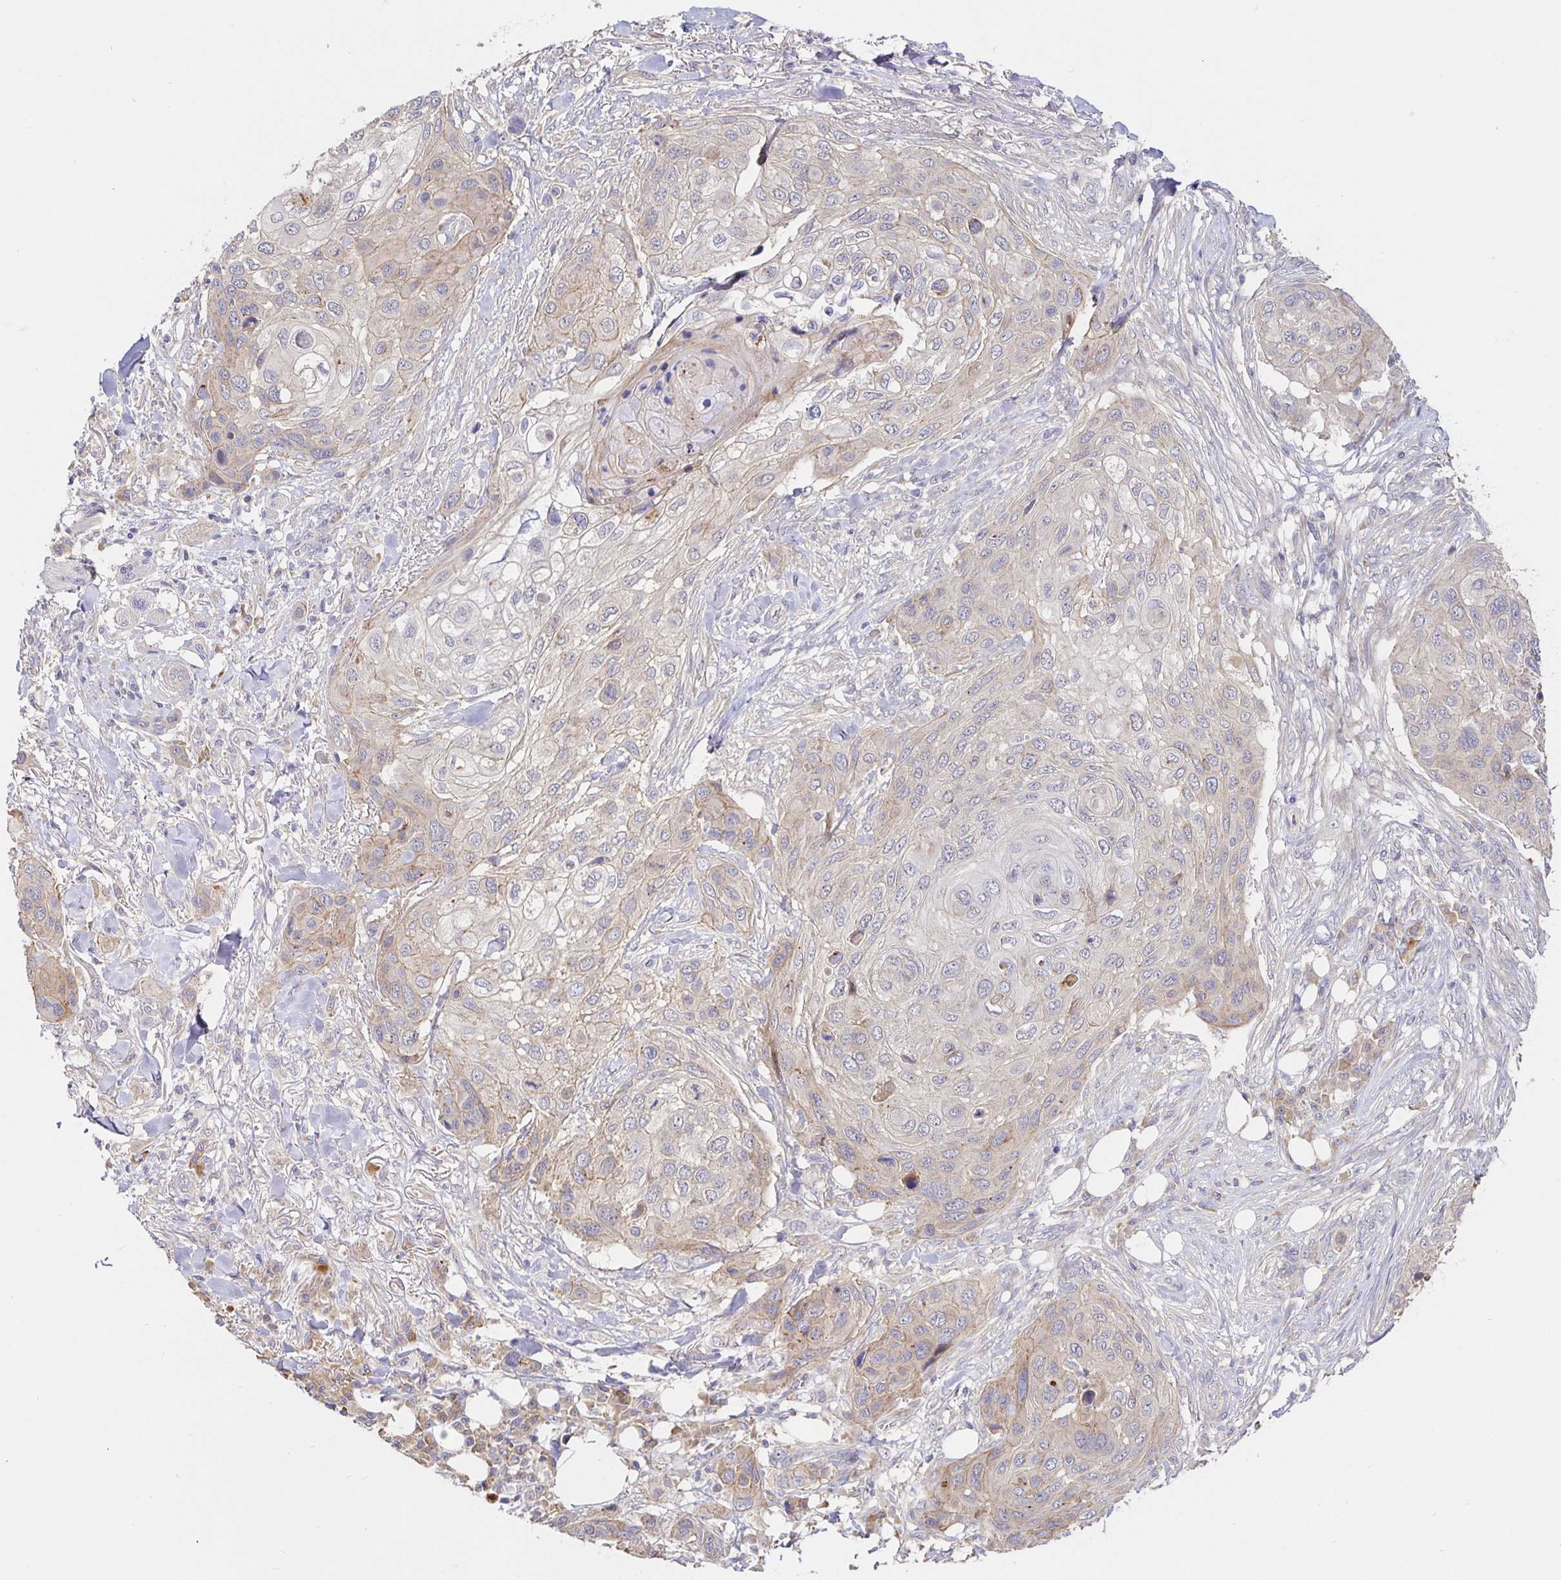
{"staining": {"intensity": "weak", "quantity": "25%-75%", "location": "cytoplasmic/membranous"}, "tissue": "skin cancer", "cell_type": "Tumor cells", "image_type": "cancer", "snomed": [{"axis": "morphology", "description": "Squamous cell carcinoma, NOS"}, {"axis": "topography", "description": "Skin"}], "caption": "Squamous cell carcinoma (skin) was stained to show a protein in brown. There is low levels of weak cytoplasmic/membranous positivity in approximately 25%-75% of tumor cells.", "gene": "ZDHHC11", "patient": {"sex": "female", "age": 87}}